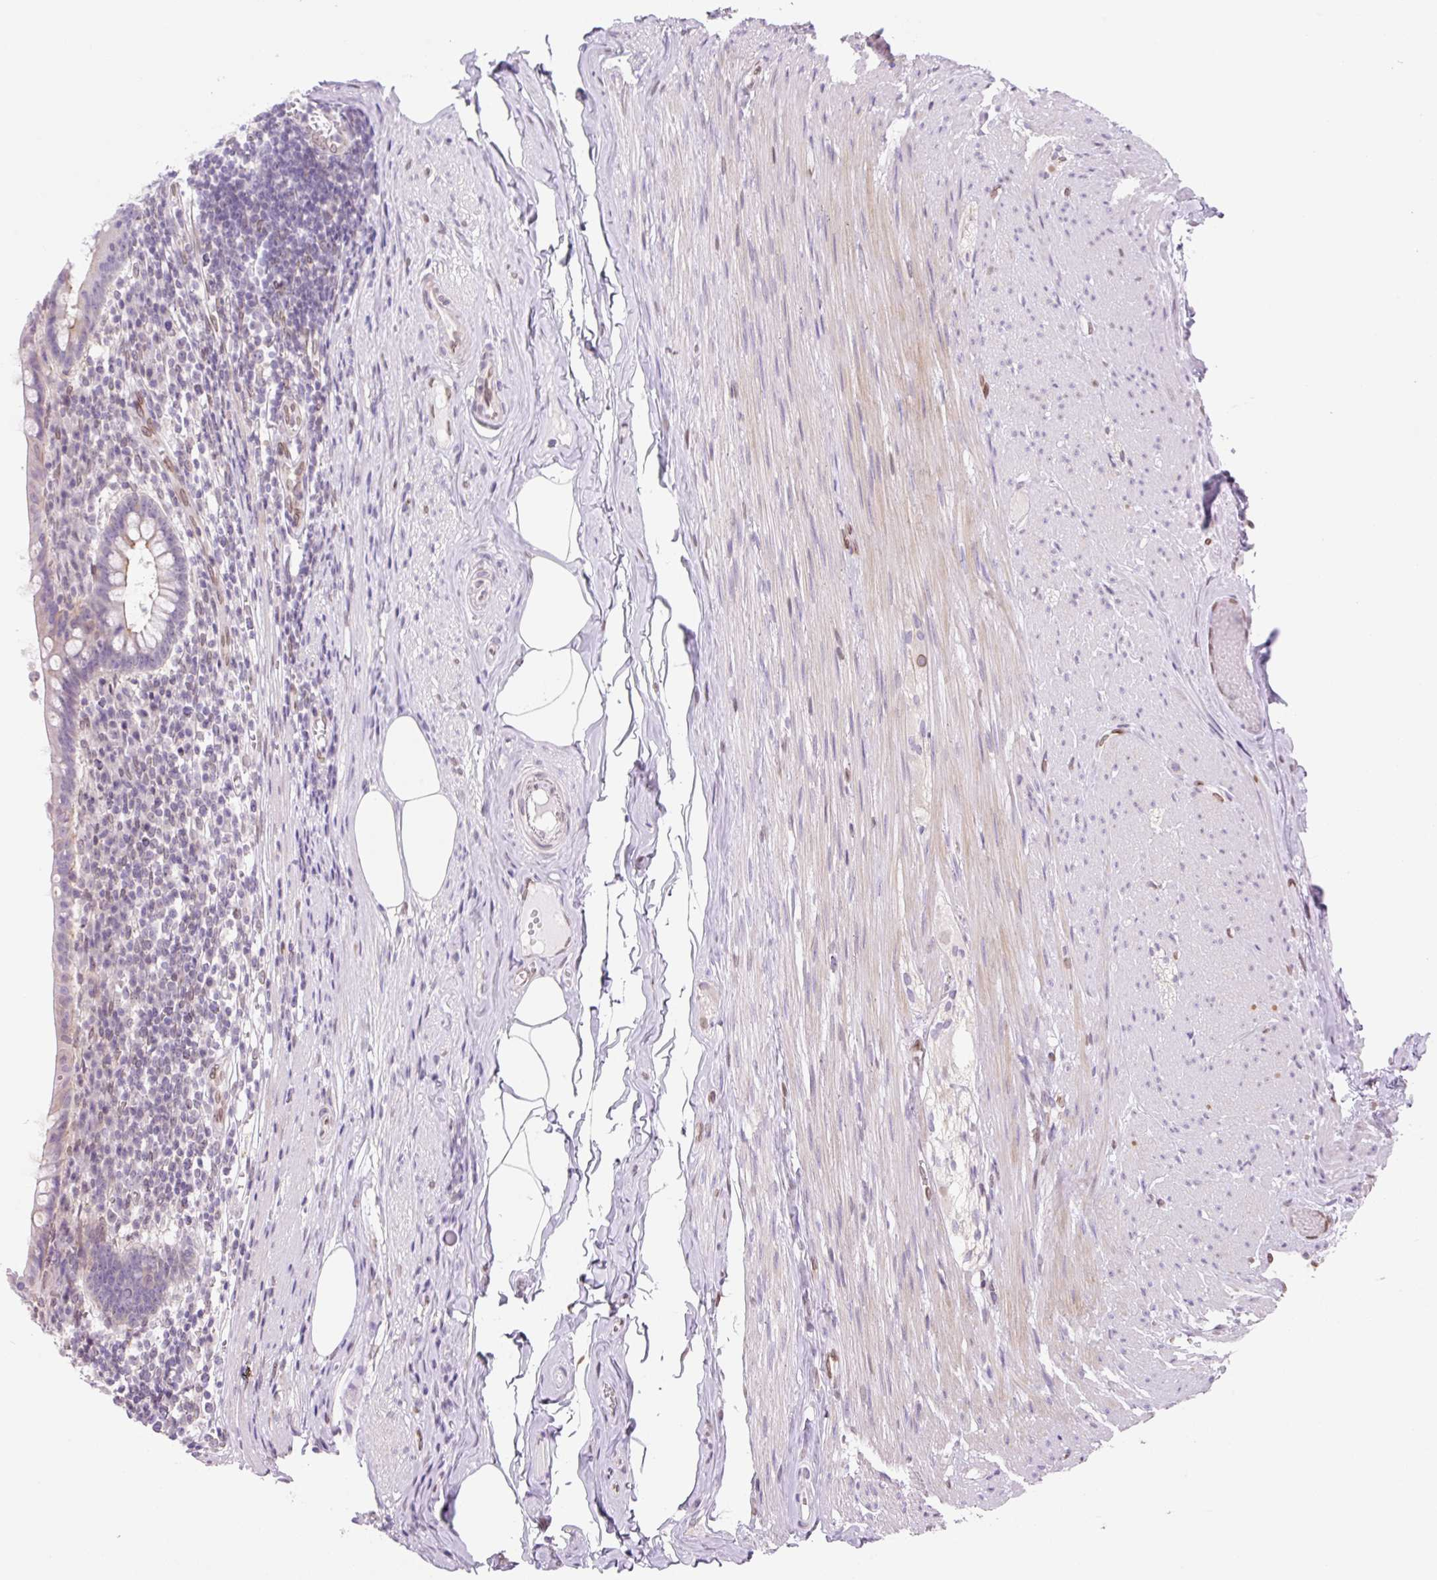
{"staining": {"intensity": "weak", "quantity": "<25%", "location": "cytoplasmic/membranous"}, "tissue": "appendix", "cell_type": "Glandular cells", "image_type": "normal", "snomed": [{"axis": "morphology", "description": "Normal tissue, NOS"}, {"axis": "topography", "description": "Appendix"}], "caption": "This is an immunohistochemistry image of unremarkable human appendix. There is no expression in glandular cells.", "gene": "SYNE3", "patient": {"sex": "female", "age": 56}}